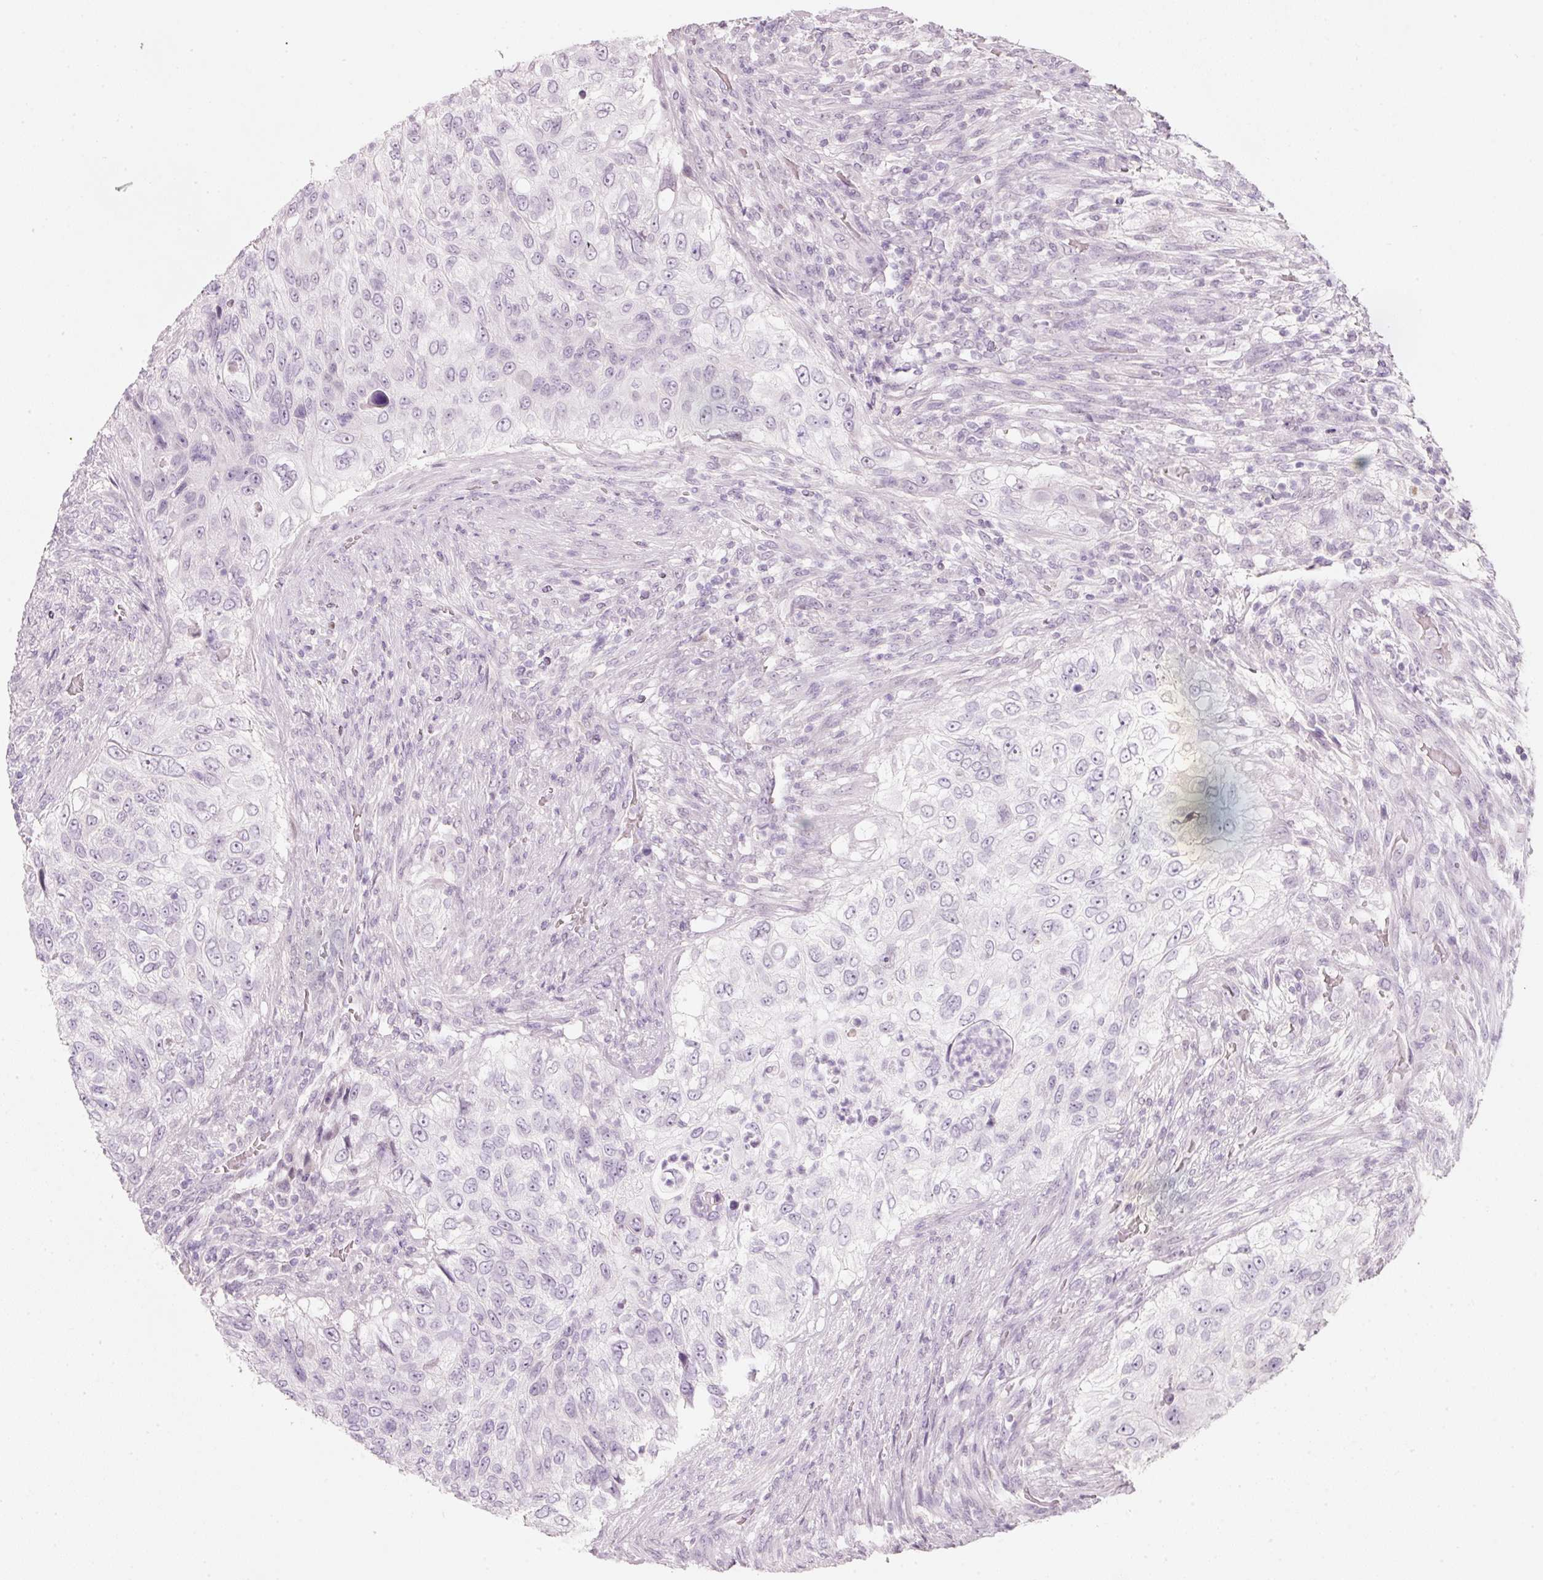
{"staining": {"intensity": "negative", "quantity": "none", "location": "none"}, "tissue": "urothelial cancer", "cell_type": "Tumor cells", "image_type": "cancer", "snomed": [{"axis": "morphology", "description": "Urothelial carcinoma, High grade"}, {"axis": "topography", "description": "Urinary bladder"}], "caption": "Tumor cells show no significant positivity in urothelial cancer. (Stains: DAB (3,3'-diaminobenzidine) immunohistochemistry with hematoxylin counter stain, Microscopy: brightfield microscopy at high magnification).", "gene": "ENSG00000206549", "patient": {"sex": "female", "age": 60}}